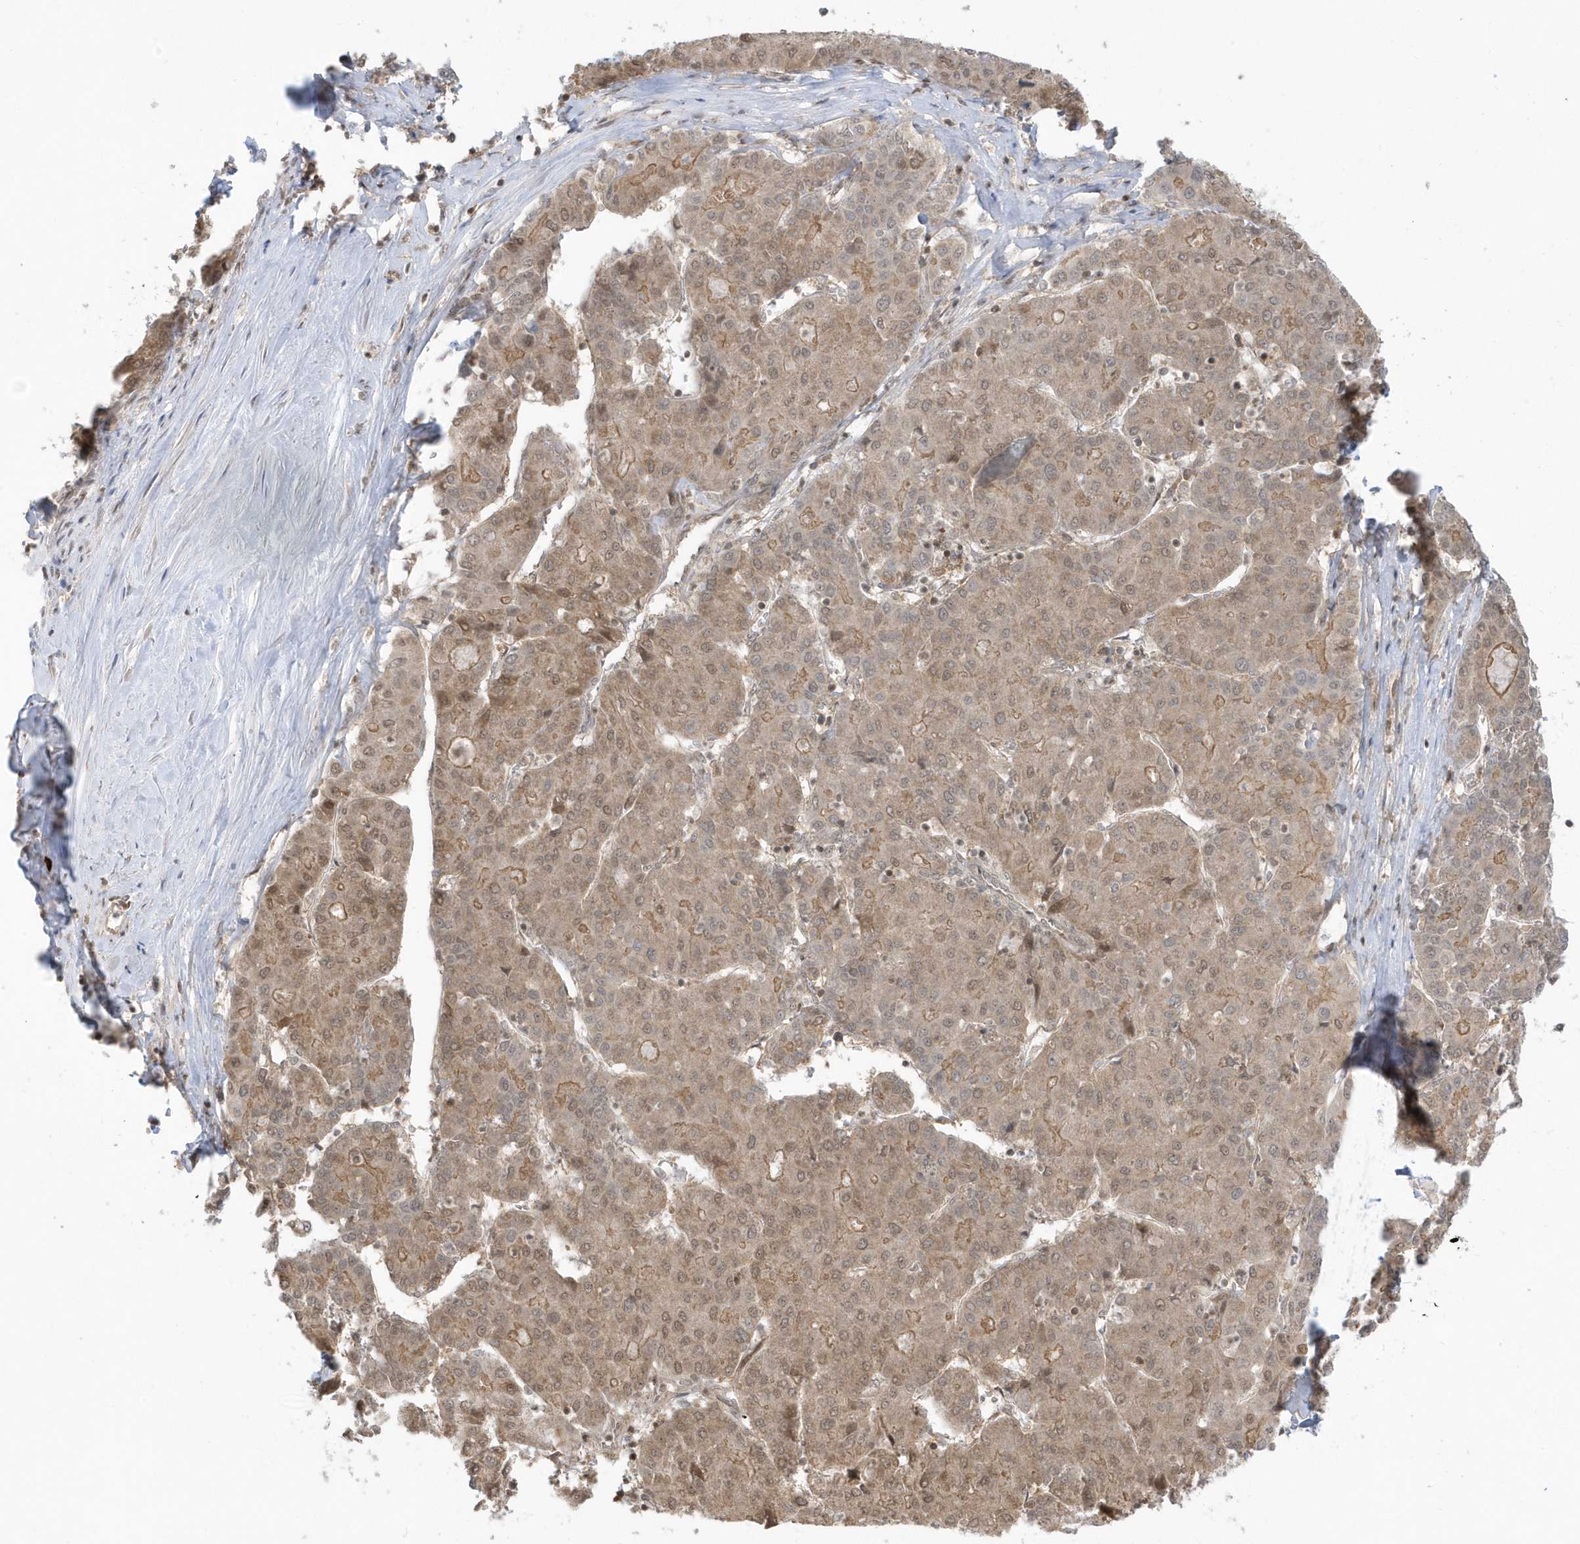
{"staining": {"intensity": "weak", "quantity": ">75%", "location": "cytoplasmic/membranous,nuclear"}, "tissue": "liver cancer", "cell_type": "Tumor cells", "image_type": "cancer", "snomed": [{"axis": "morphology", "description": "Carcinoma, Hepatocellular, NOS"}, {"axis": "topography", "description": "Liver"}], "caption": "Hepatocellular carcinoma (liver) was stained to show a protein in brown. There is low levels of weak cytoplasmic/membranous and nuclear staining in approximately >75% of tumor cells.", "gene": "PPP1R7", "patient": {"sex": "male", "age": 65}}